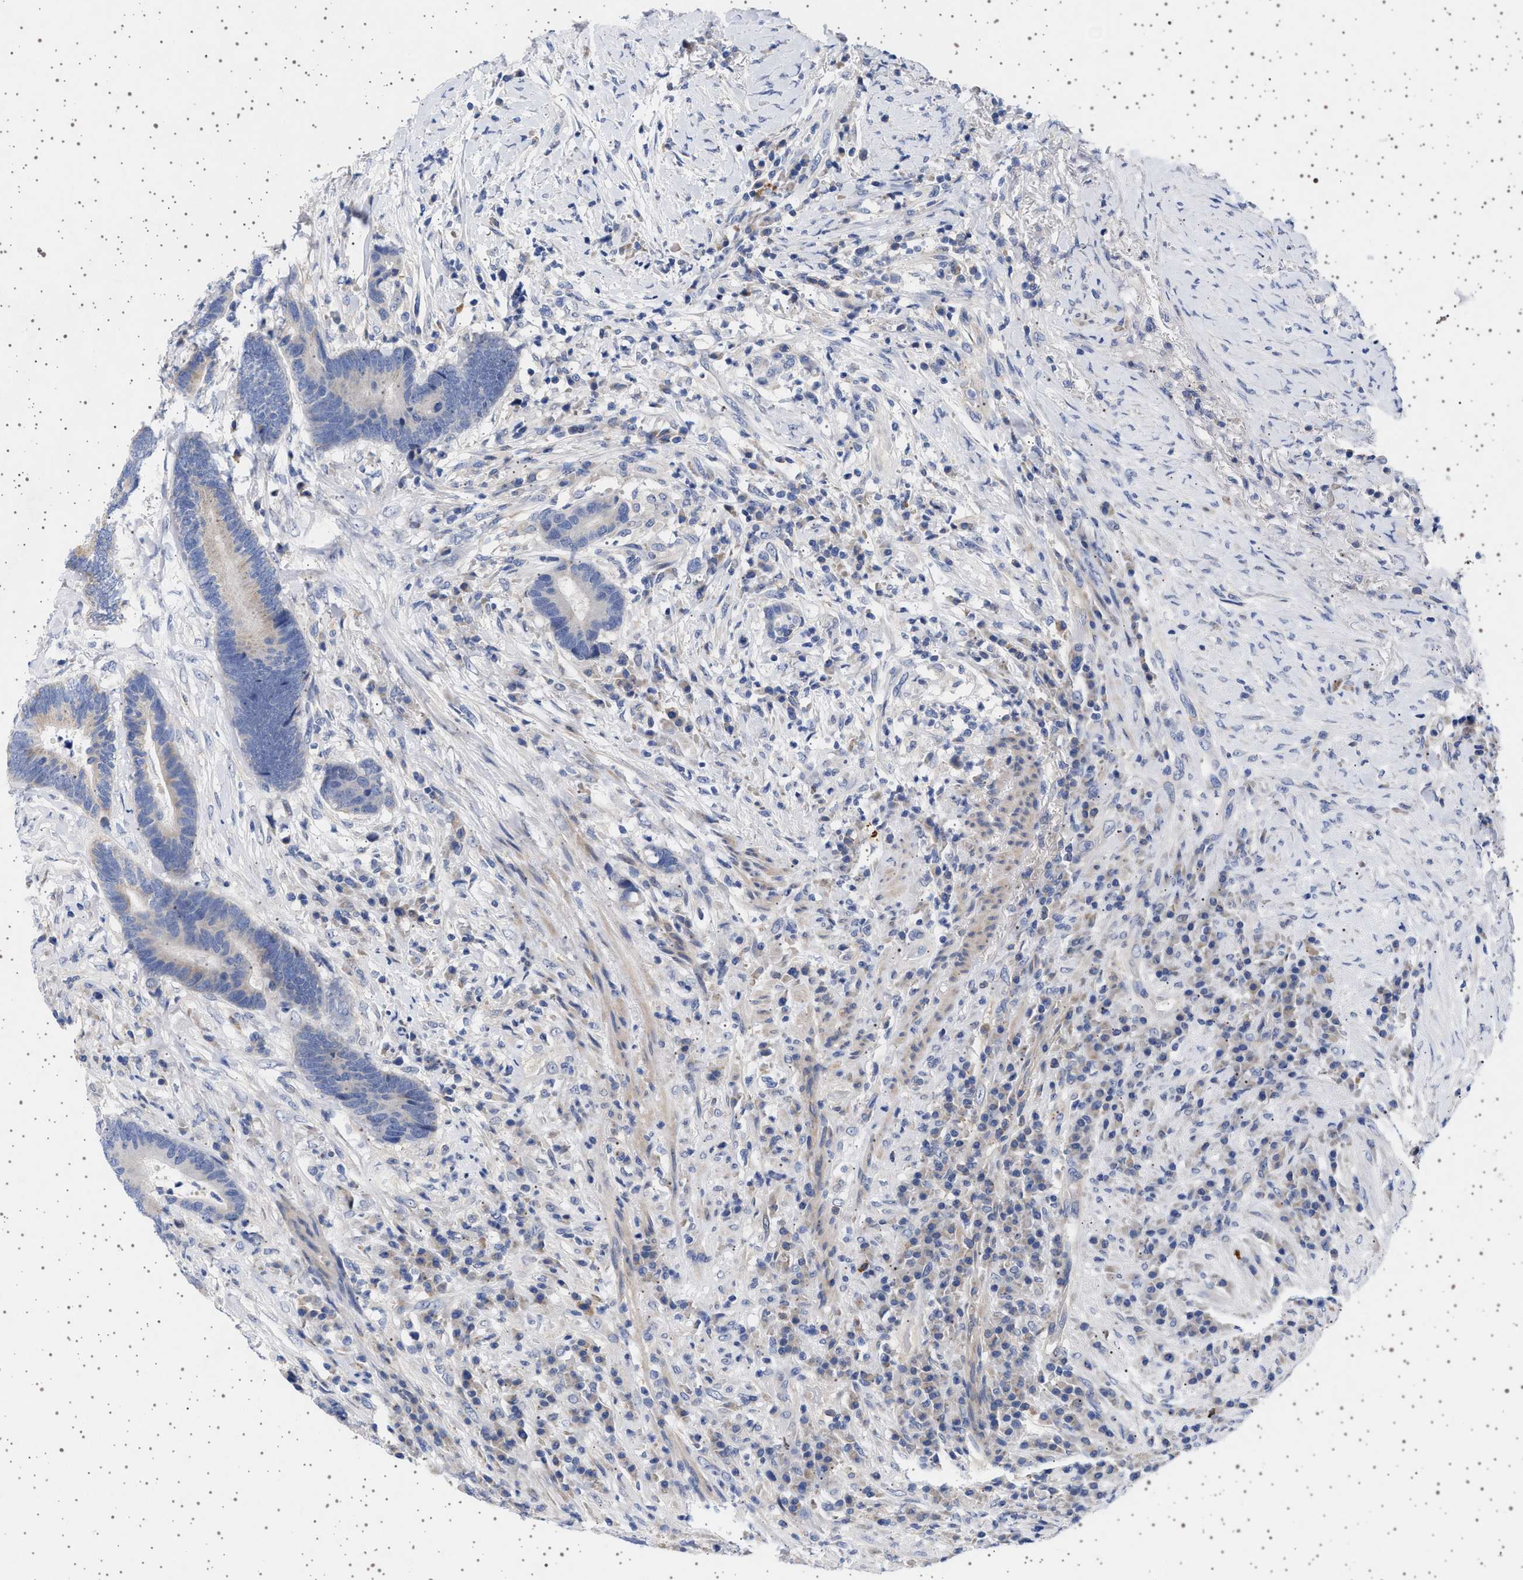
{"staining": {"intensity": "negative", "quantity": "none", "location": "none"}, "tissue": "colorectal cancer", "cell_type": "Tumor cells", "image_type": "cancer", "snomed": [{"axis": "morphology", "description": "Adenocarcinoma, NOS"}, {"axis": "topography", "description": "Rectum"}], "caption": "Colorectal adenocarcinoma was stained to show a protein in brown. There is no significant expression in tumor cells. Brightfield microscopy of immunohistochemistry (IHC) stained with DAB (brown) and hematoxylin (blue), captured at high magnification.", "gene": "TRMT10B", "patient": {"sex": "female", "age": 89}}